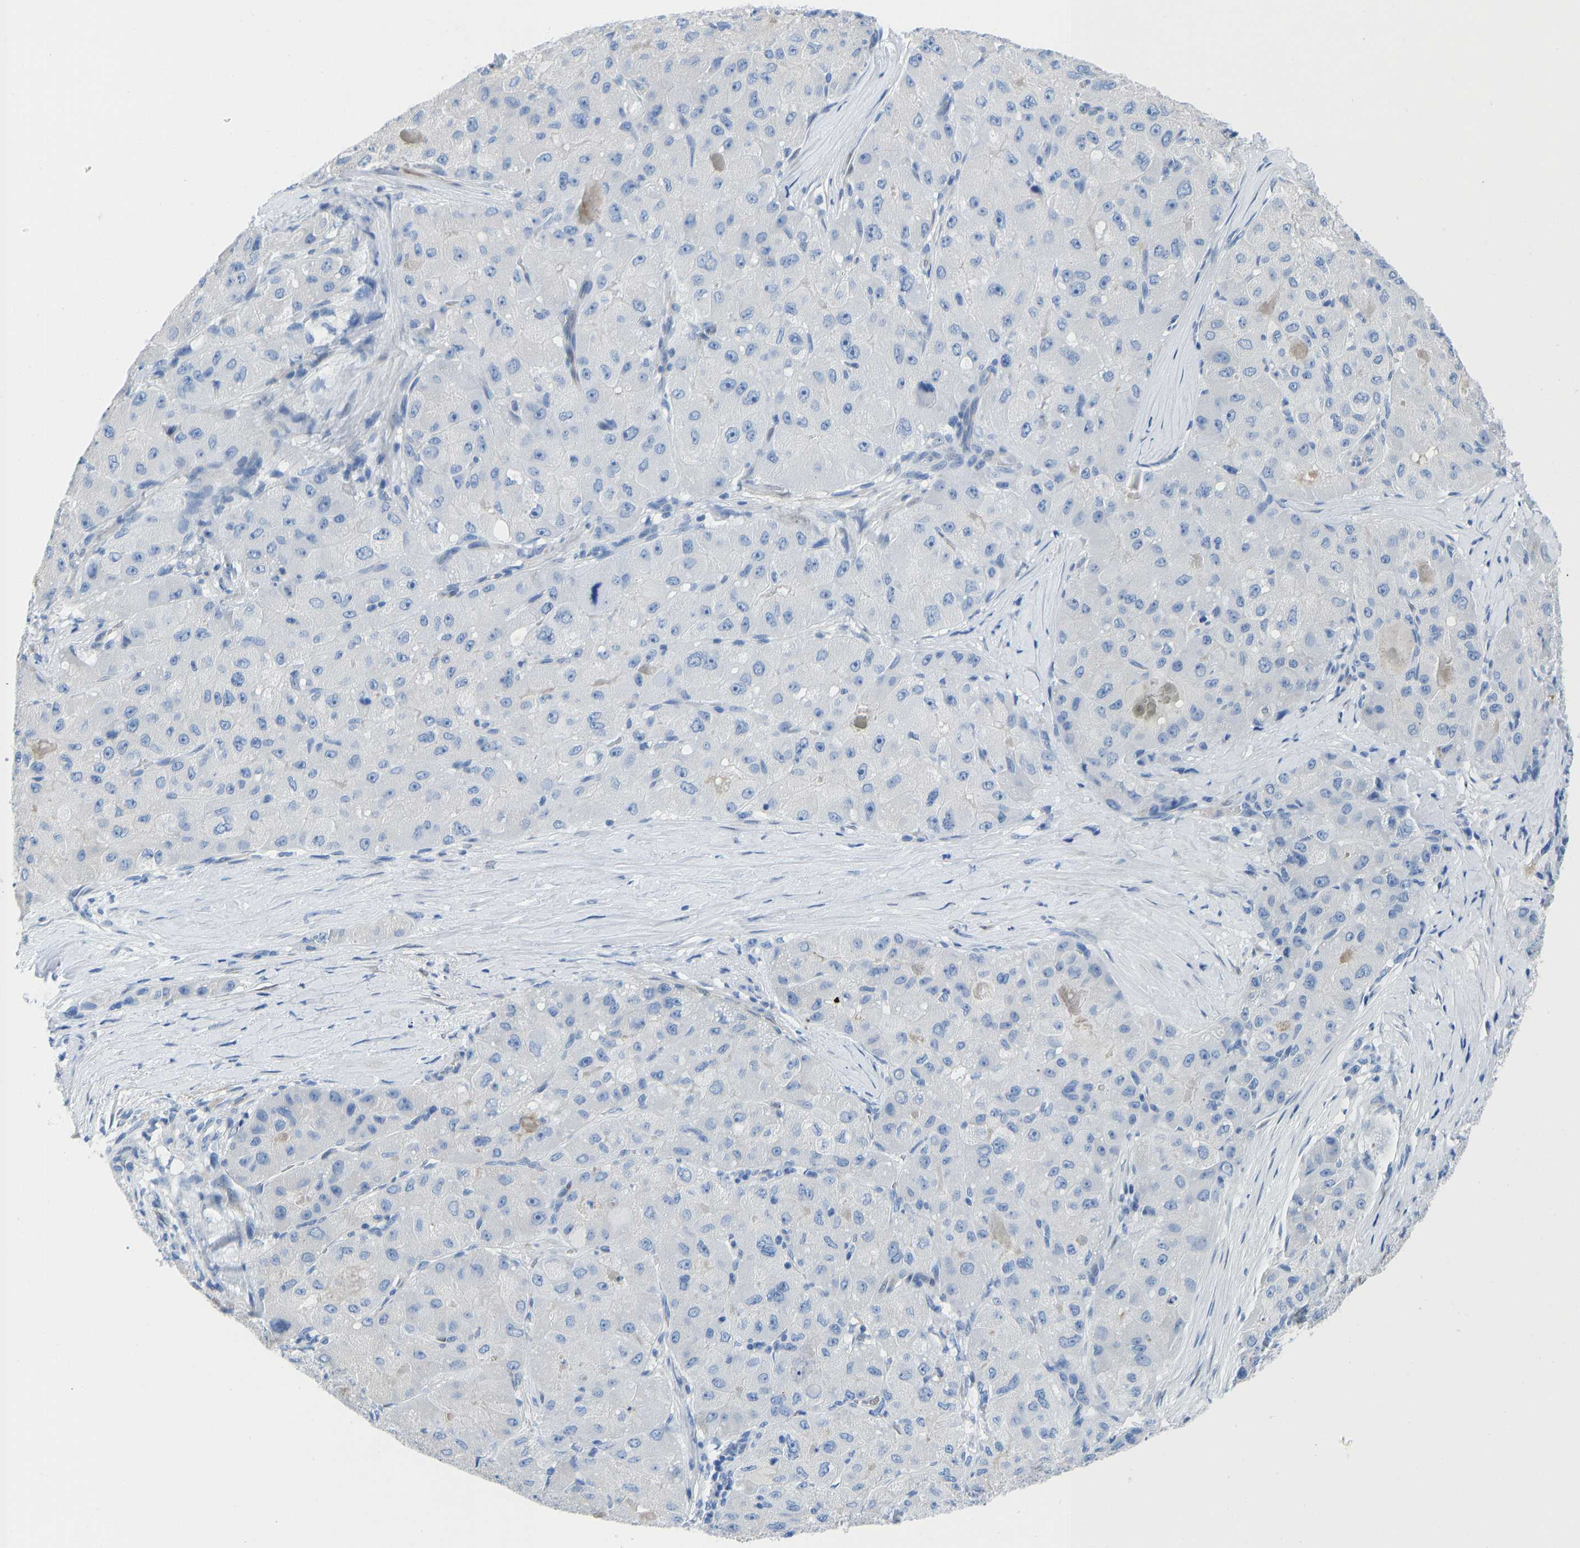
{"staining": {"intensity": "negative", "quantity": "none", "location": "none"}, "tissue": "liver cancer", "cell_type": "Tumor cells", "image_type": "cancer", "snomed": [{"axis": "morphology", "description": "Carcinoma, Hepatocellular, NOS"}, {"axis": "topography", "description": "Liver"}], "caption": "The IHC photomicrograph has no significant expression in tumor cells of hepatocellular carcinoma (liver) tissue.", "gene": "NKAIN3", "patient": {"sex": "male", "age": 80}}